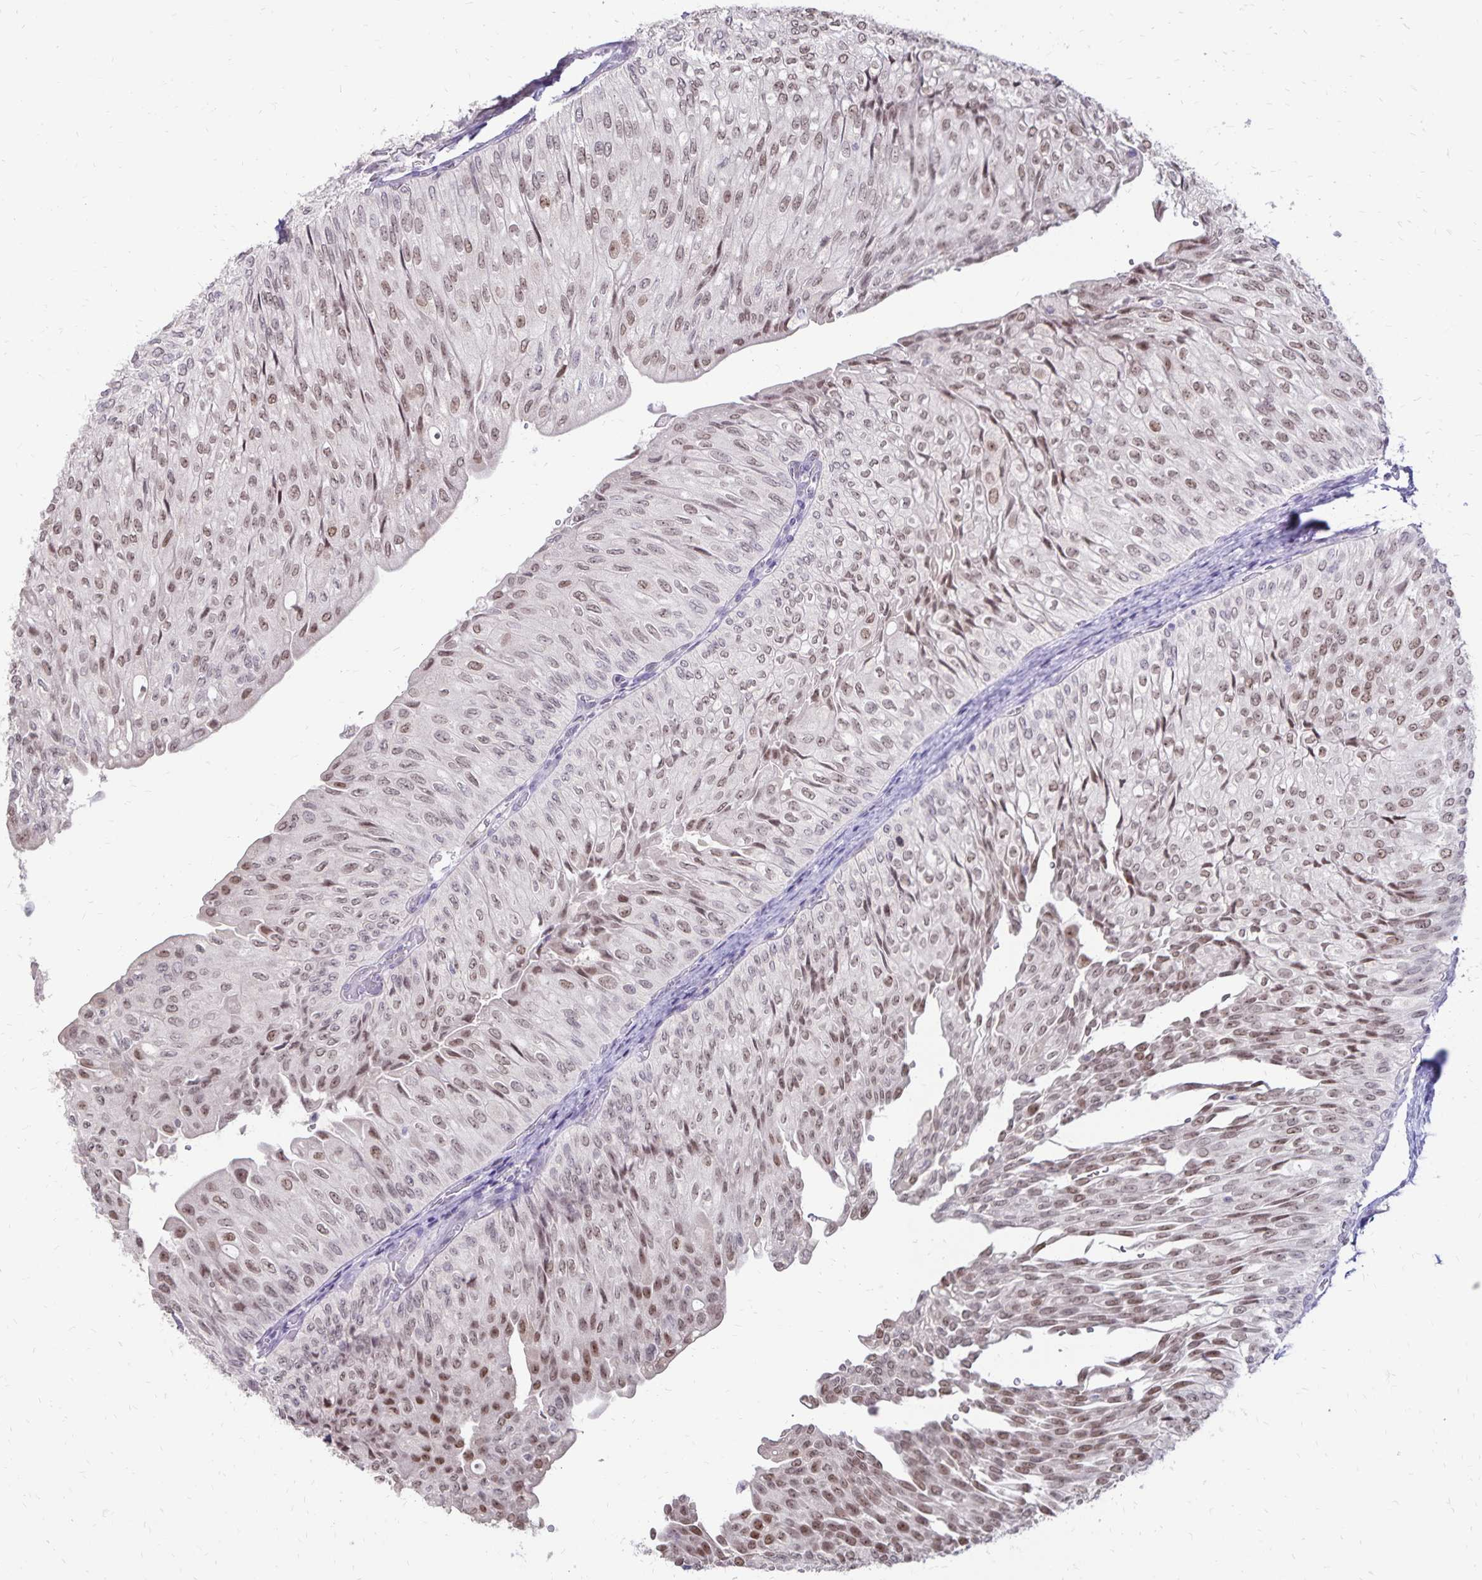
{"staining": {"intensity": "moderate", "quantity": ">75%", "location": "nuclear"}, "tissue": "urothelial cancer", "cell_type": "Tumor cells", "image_type": "cancer", "snomed": [{"axis": "morphology", "description": "Urothelial carcinoma, NOS"}, {"axis": "topography", "description": "Urinary bladder"}], "caption": "Human transitional cell carcinoma stained with a protein marker shows moderate staining in tumor cells.", "gene": "POLB", "patient": {"sex": "male", "age": 62}}